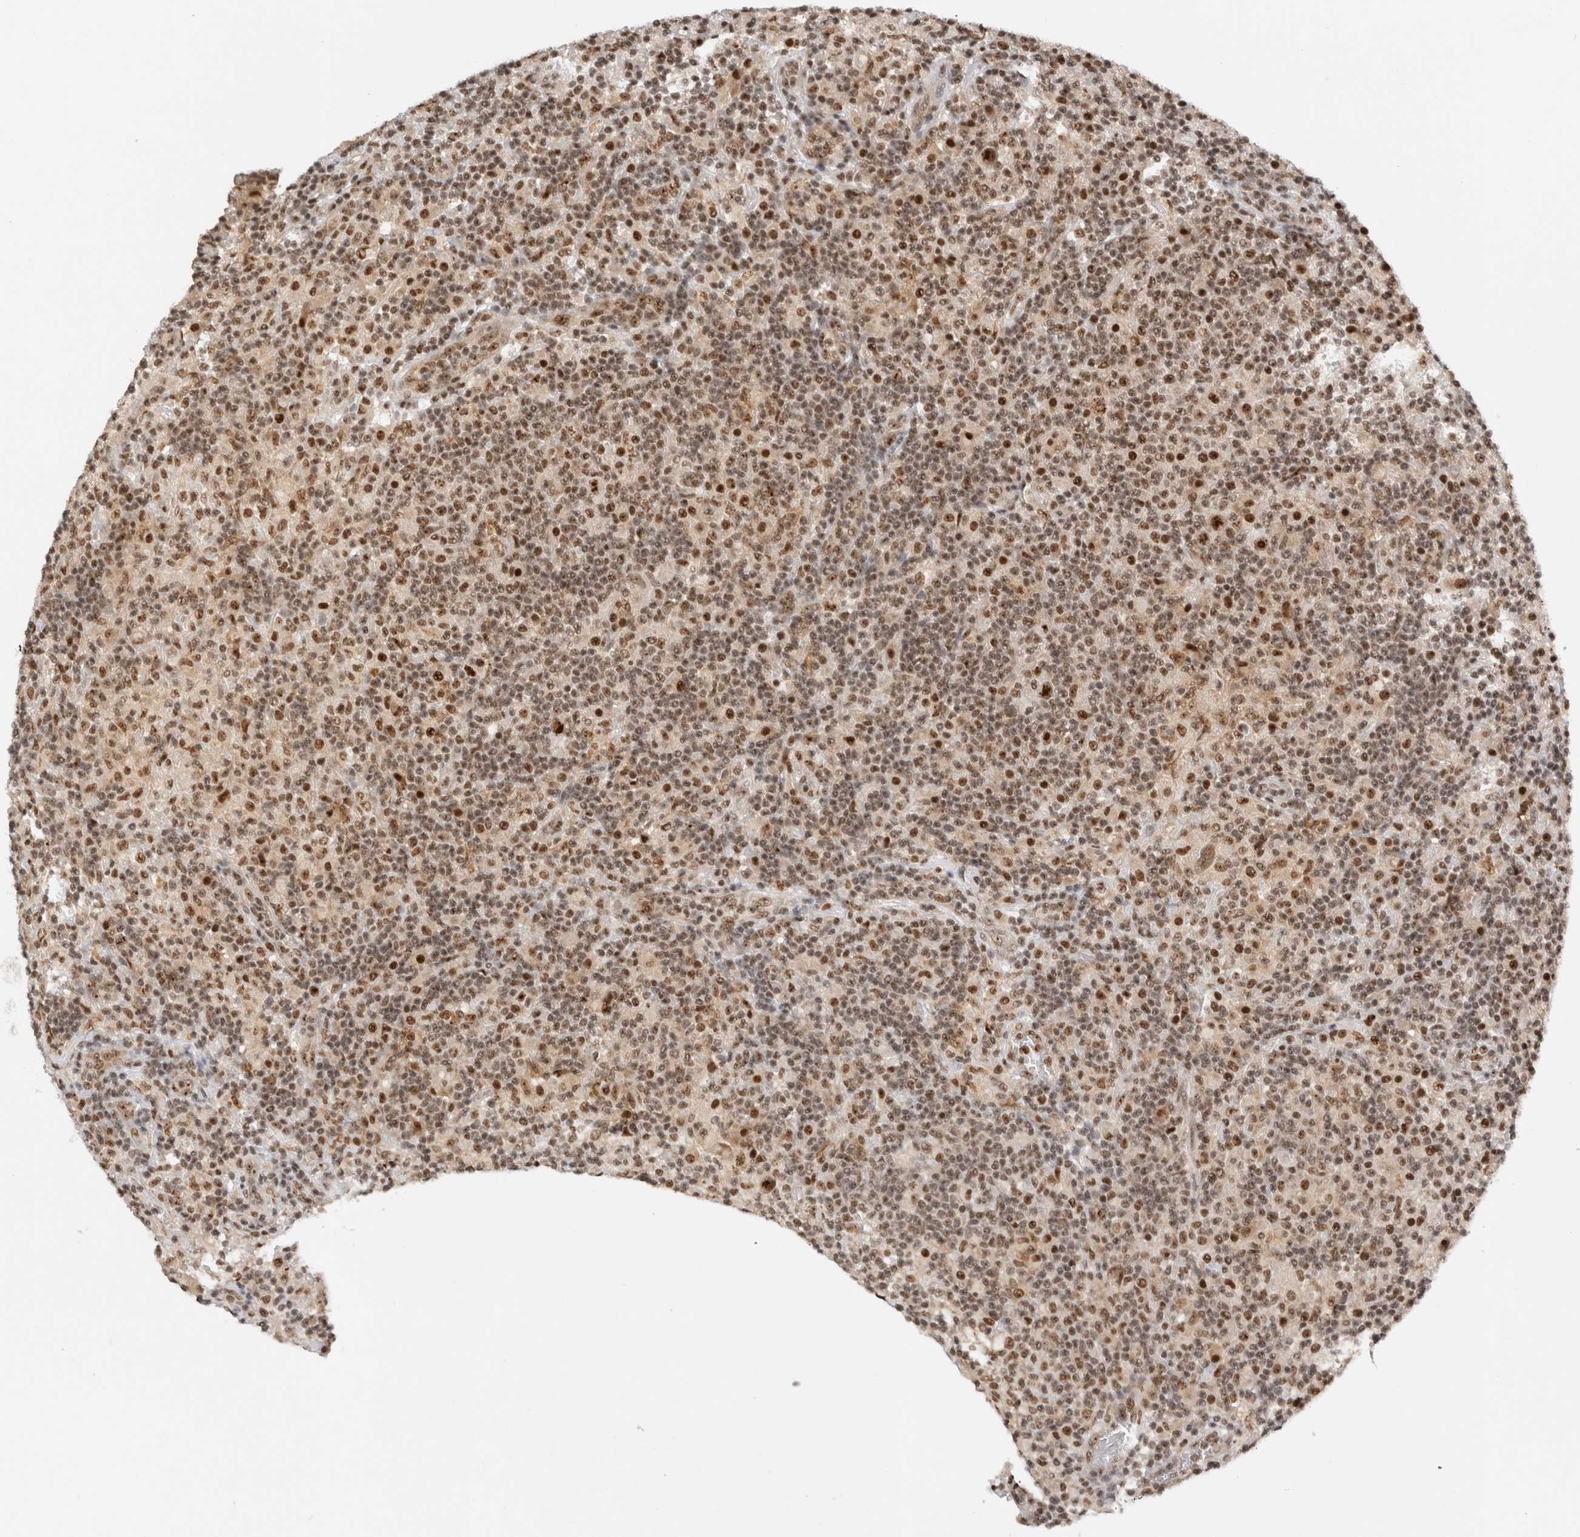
{"staining": {"intensity": "moderate", "quantity": ">75%", "location": "nuclear"}, "tissue": "lymphoma", "cell_type": "Tumor cells", "image_type": "cancer", "snomed": [{"axis": "morphology", "description": "Hodgkin's disease, NOS"}, {"axis": "topography", "description": "Lymph node"}], "caption": "Protein staining of lymphoma tissue displays moderate nuclear staining in about >75% of tumor cells.", "gene": "EBNA1BP2", "patient": {"sex": "male", "age": 70}}